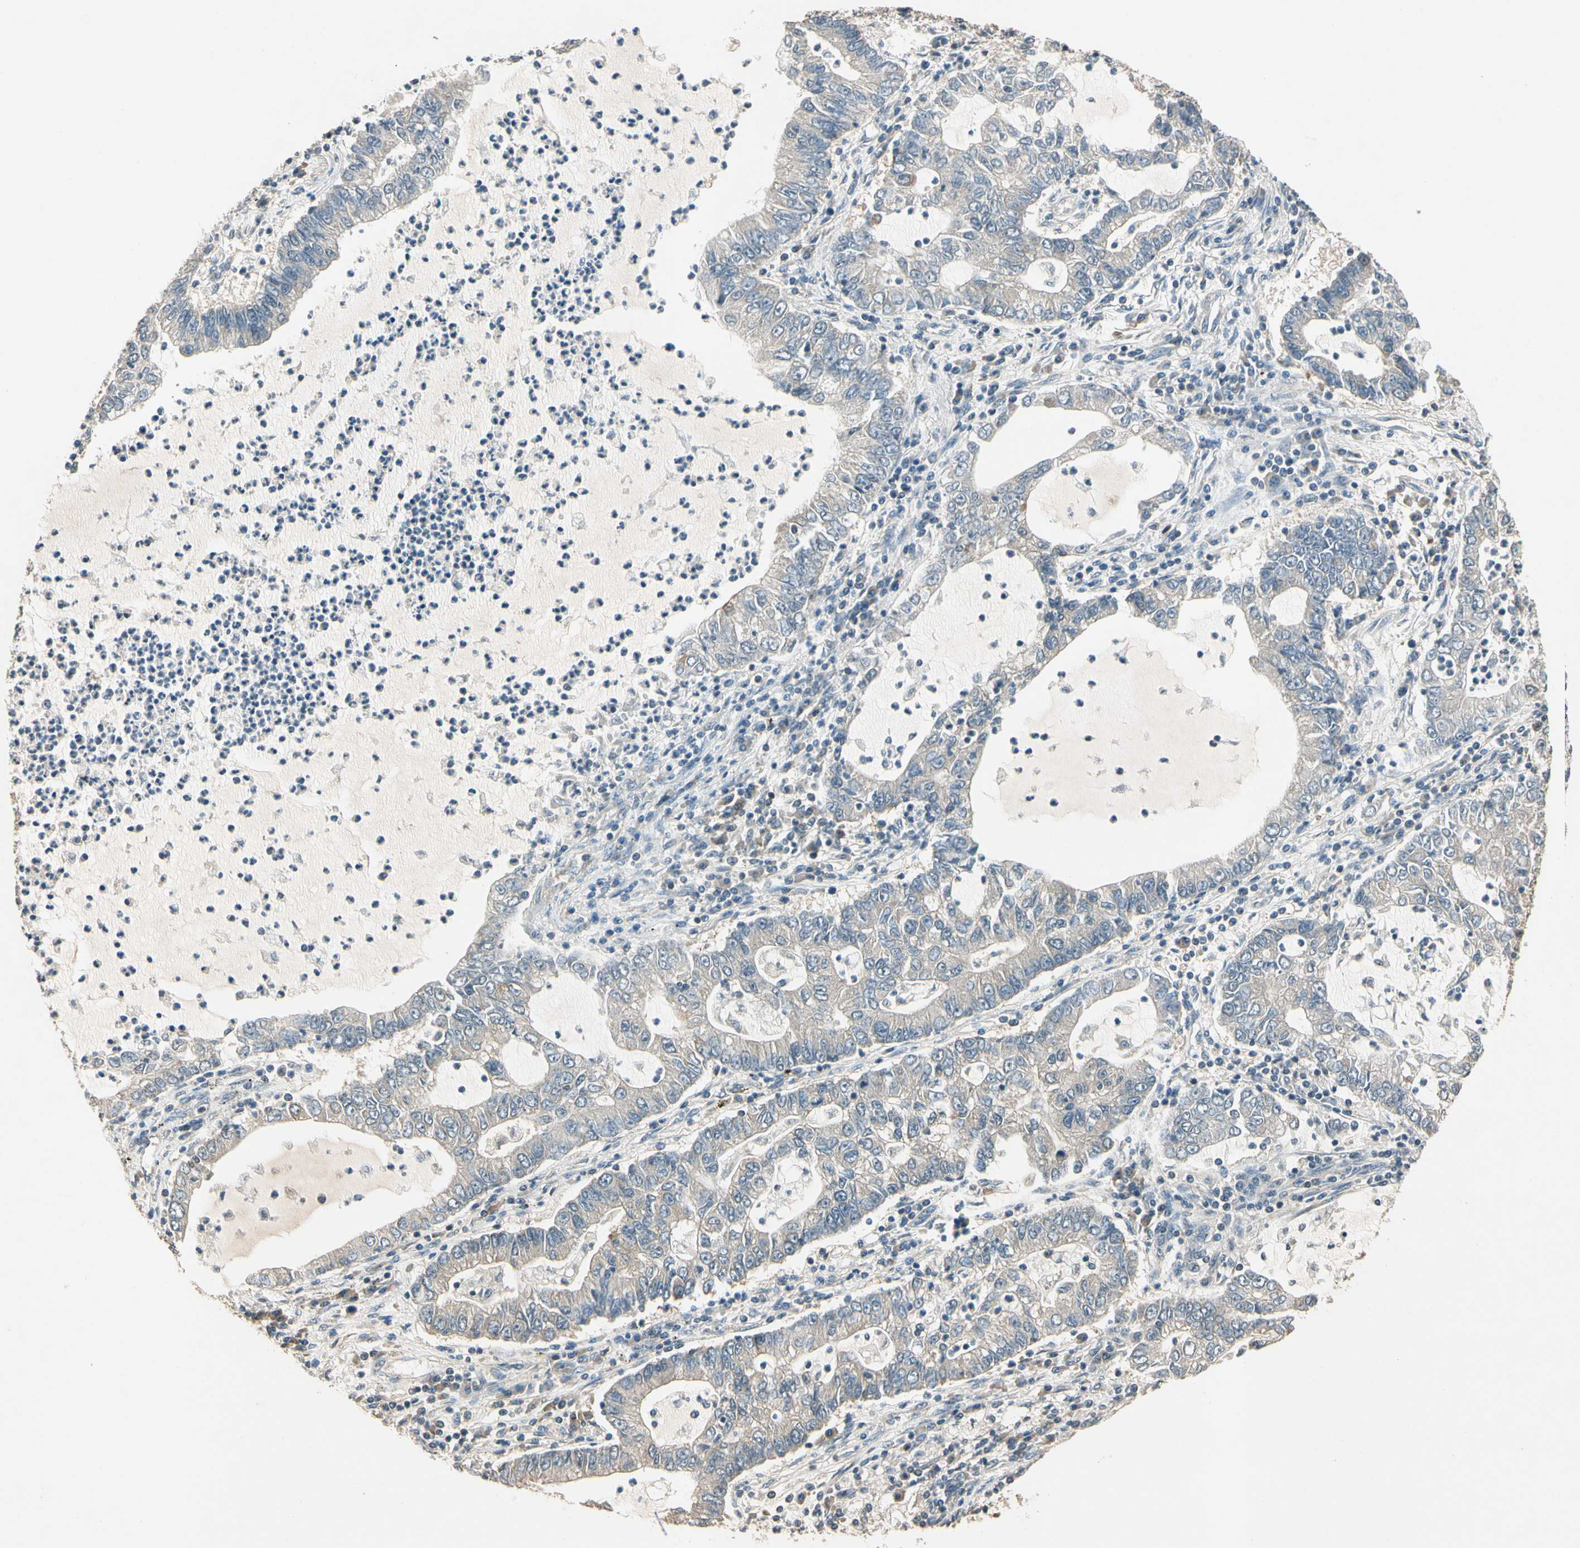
{"staining": {"intensity": "weak", "quantity": "<25%", "location": "cytoplasmic/membranous"}, "tissue": "lung cancer", "cell_type": "Tumor cells", "image_type": "cancer", "snomed": [{"axis": "morphology", "description": "Adenocarcinoma, NOS"}, {"axis": "topography", "description": "Lung"}], "caption": "A high-resolution histopathology image shows immunohistochemistry staining of adenocarcinoma (lung), which demonstrates no significant staining in tumor cells.", "gene": "AKAP9", "patient": {"sex": "female", "age": 51}}